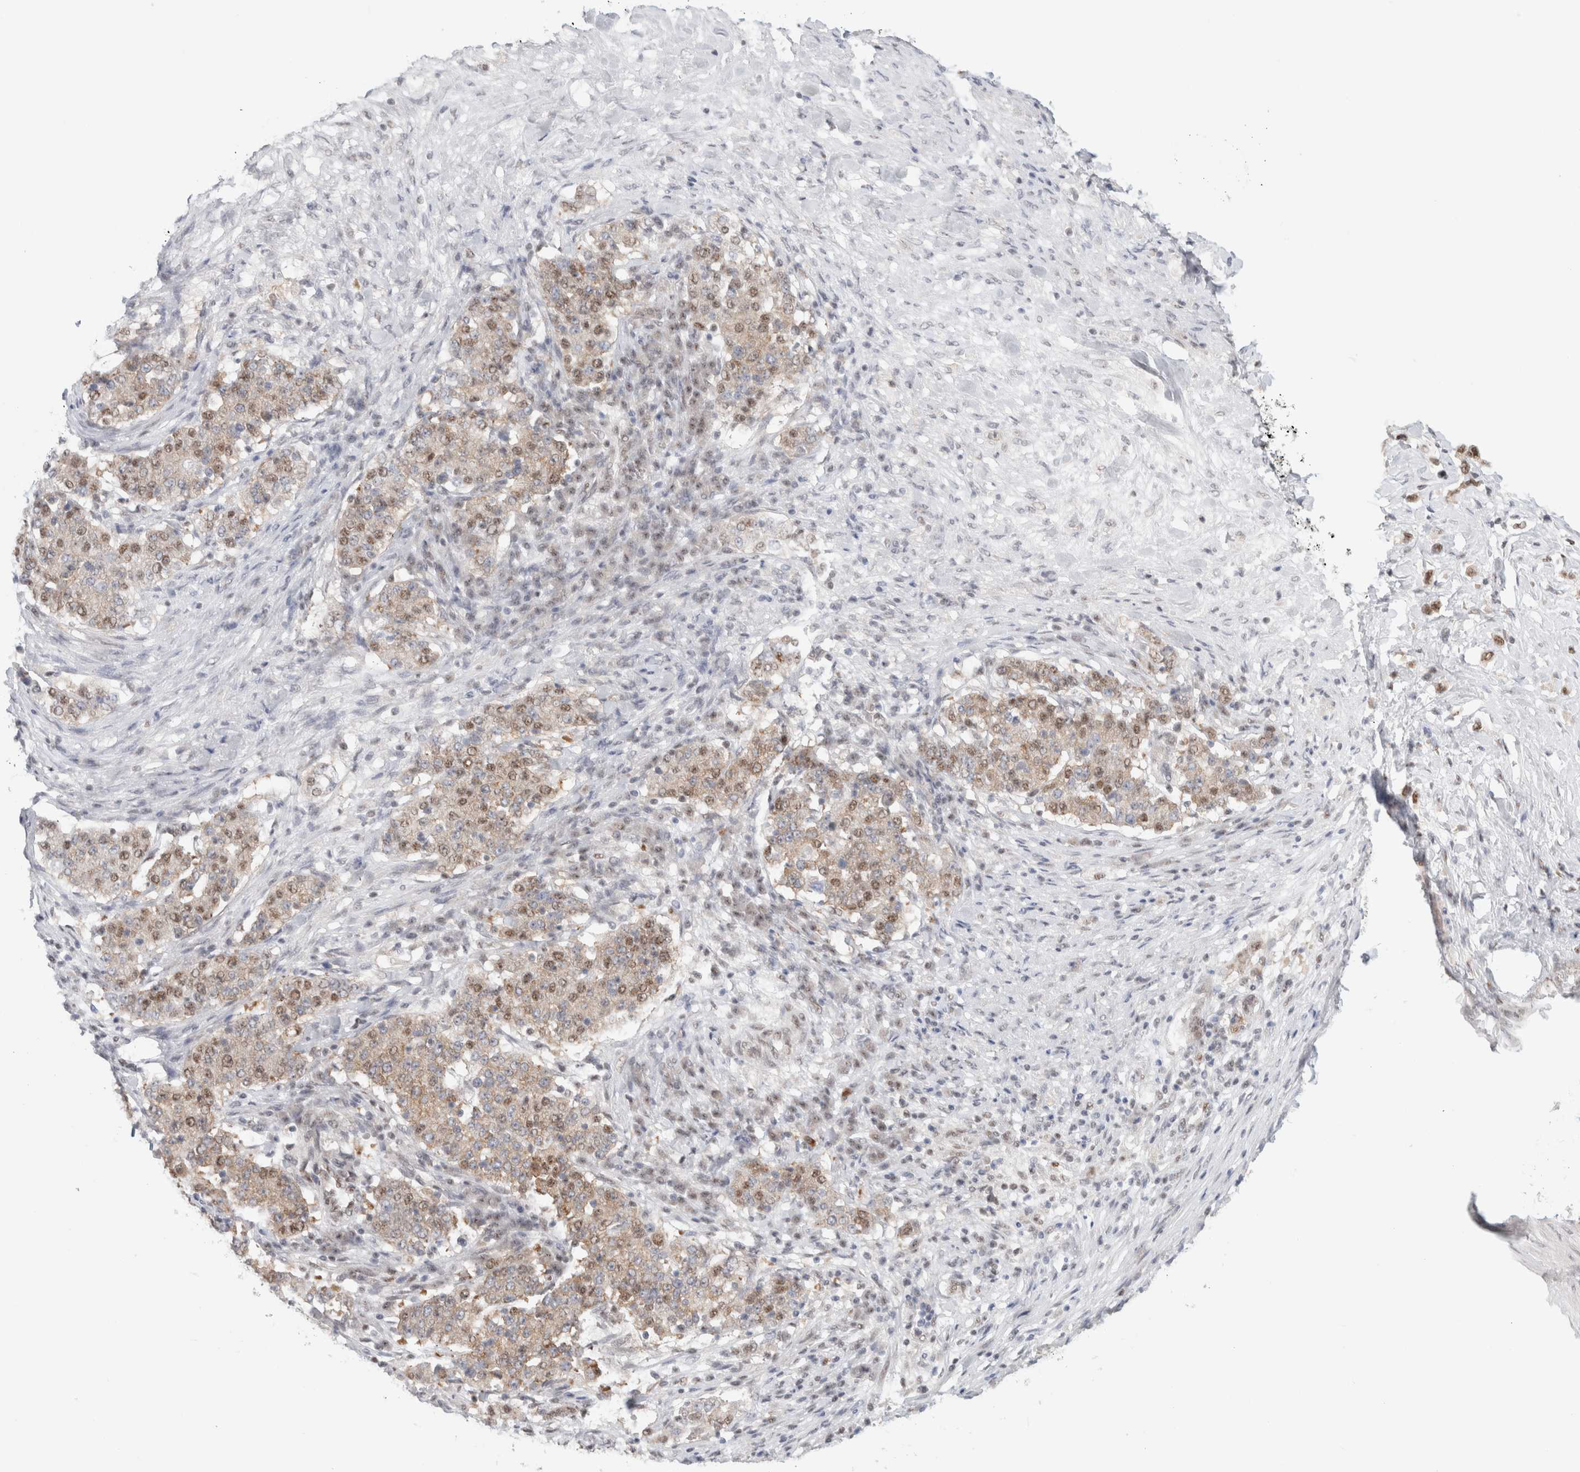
{"staining": {"intensity": "moderate", "quantity": "25%-75%", "location": "cytoplasmic/membranous,nuclear"}, "tissue": "stomach cancer", "cell_type": "Tumor cells", "image_type": "cancer", "snomed": [{"axis": "morphology", "description": "Adenocarcinoma, NOS"}, {"axis": "topography", "description": "Stomach"}], "caption": "IHC (DAB) staining of human stomach cancer (adenocarcinoma) displays moderate cytoplasmic/membranous and nuclear protein positivity in approximately 25%-75% of tumor cells. The protein is shown in brown color, while the nuclei are stained blue.", "gene": "TRMT12", "patient": {"sex": "male", "age": 59}}